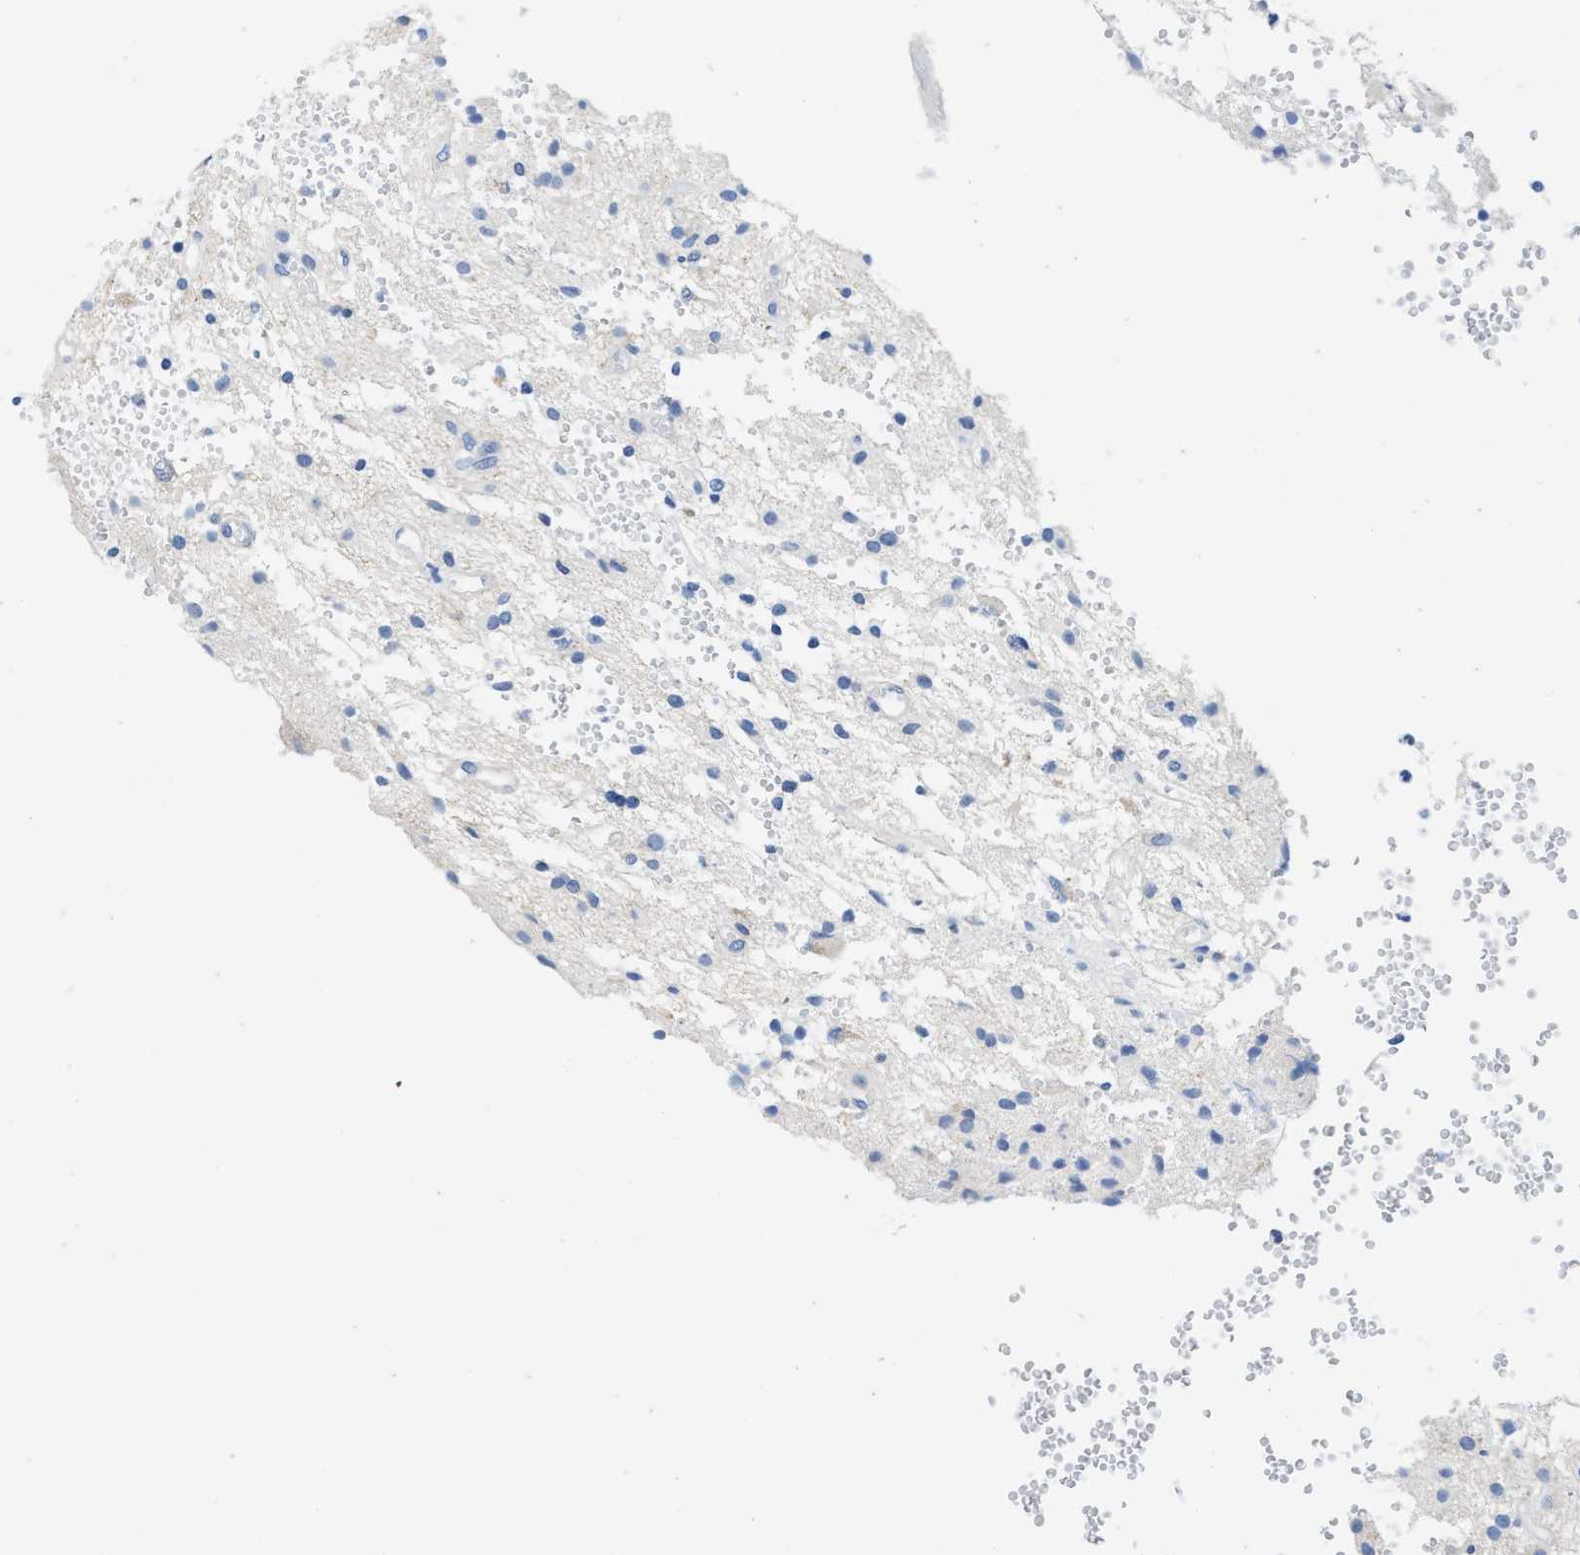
{"staining": {"intensity": "negative", "quantity": "none", "location": "none"}, "tissue": "glioma", "cell_type": "Tumor cells", "image_type": "cancer", "snomed": [{"axis": "morphology", "description": "Glioma, malignant, High grade"}, {"axis": "topography", "description": "Brain"}], "caption": "DAB (3,3'-diaminobenzidine) immunohistochemical staining of human glioma demonstrates no significant staining in tumor cells.", "gene": "ABCB11", "patient": {"sex": "female", "age": 59}}